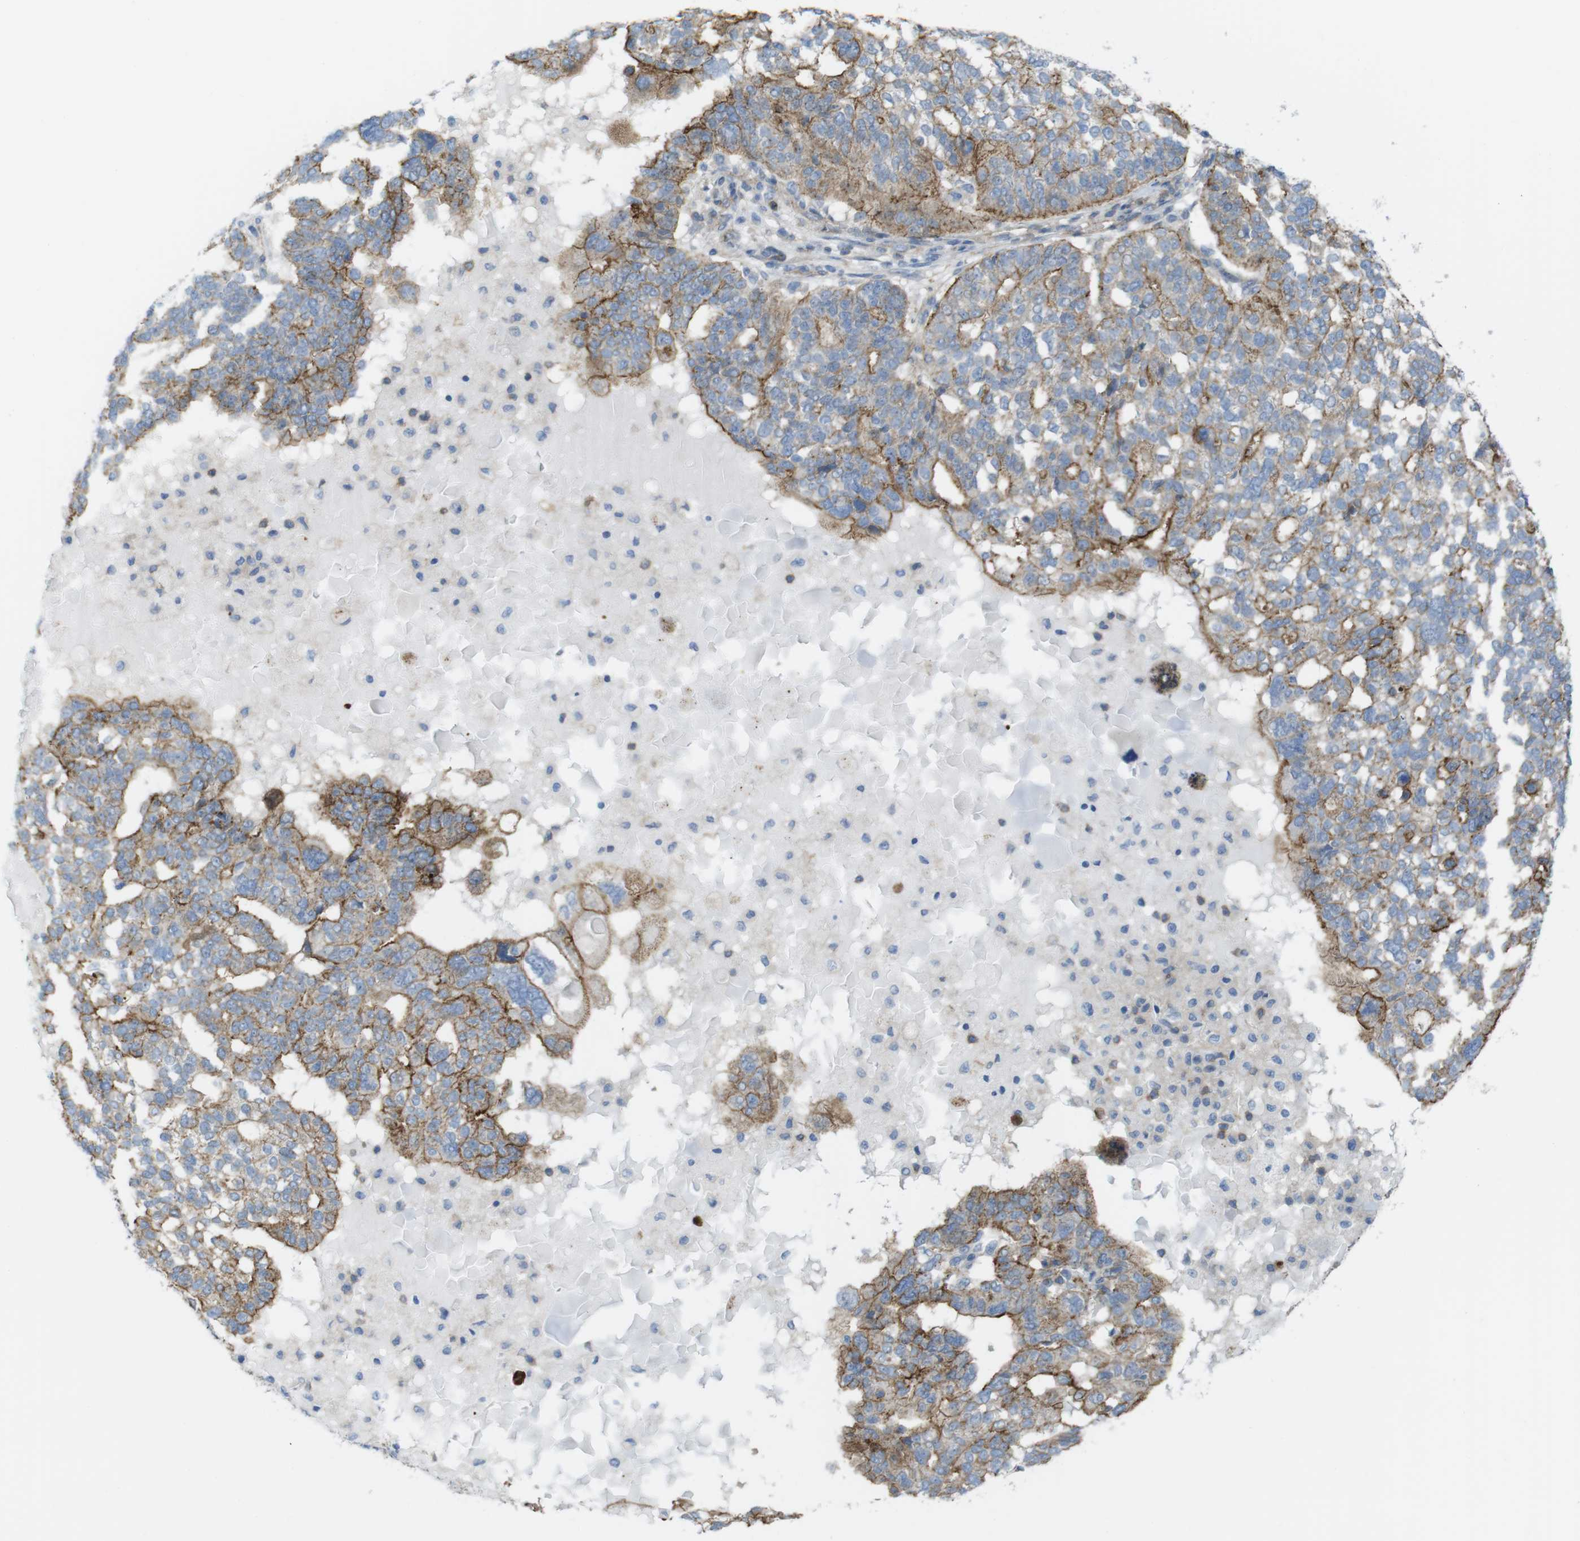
{"staining": {"intensity": "moderate", "quantity": "25%-75%", "location": "cytoplasmic/membranous"}, "tissue": "ovarian cancer", "cell_type": "Tumor cells", "image_type": "cancer", "snomed": [{"axis": "morphology", "description": "Cystadenocarcinoma, serous, NOS"}, {"axis": "topography", "description": "Ovary"}], "caption": "Immunohistochemical staining of human ovarian cancer shows moderate cytoplasmic/membranous protein expression in about 25%-75% of tumor cells. (DAB (3,3'-diaminobenzidine) = brown stain, brightfield microscopy at high magnification).", "gene": "PREX2", "patient": {"sex": "female", "age": 59}}